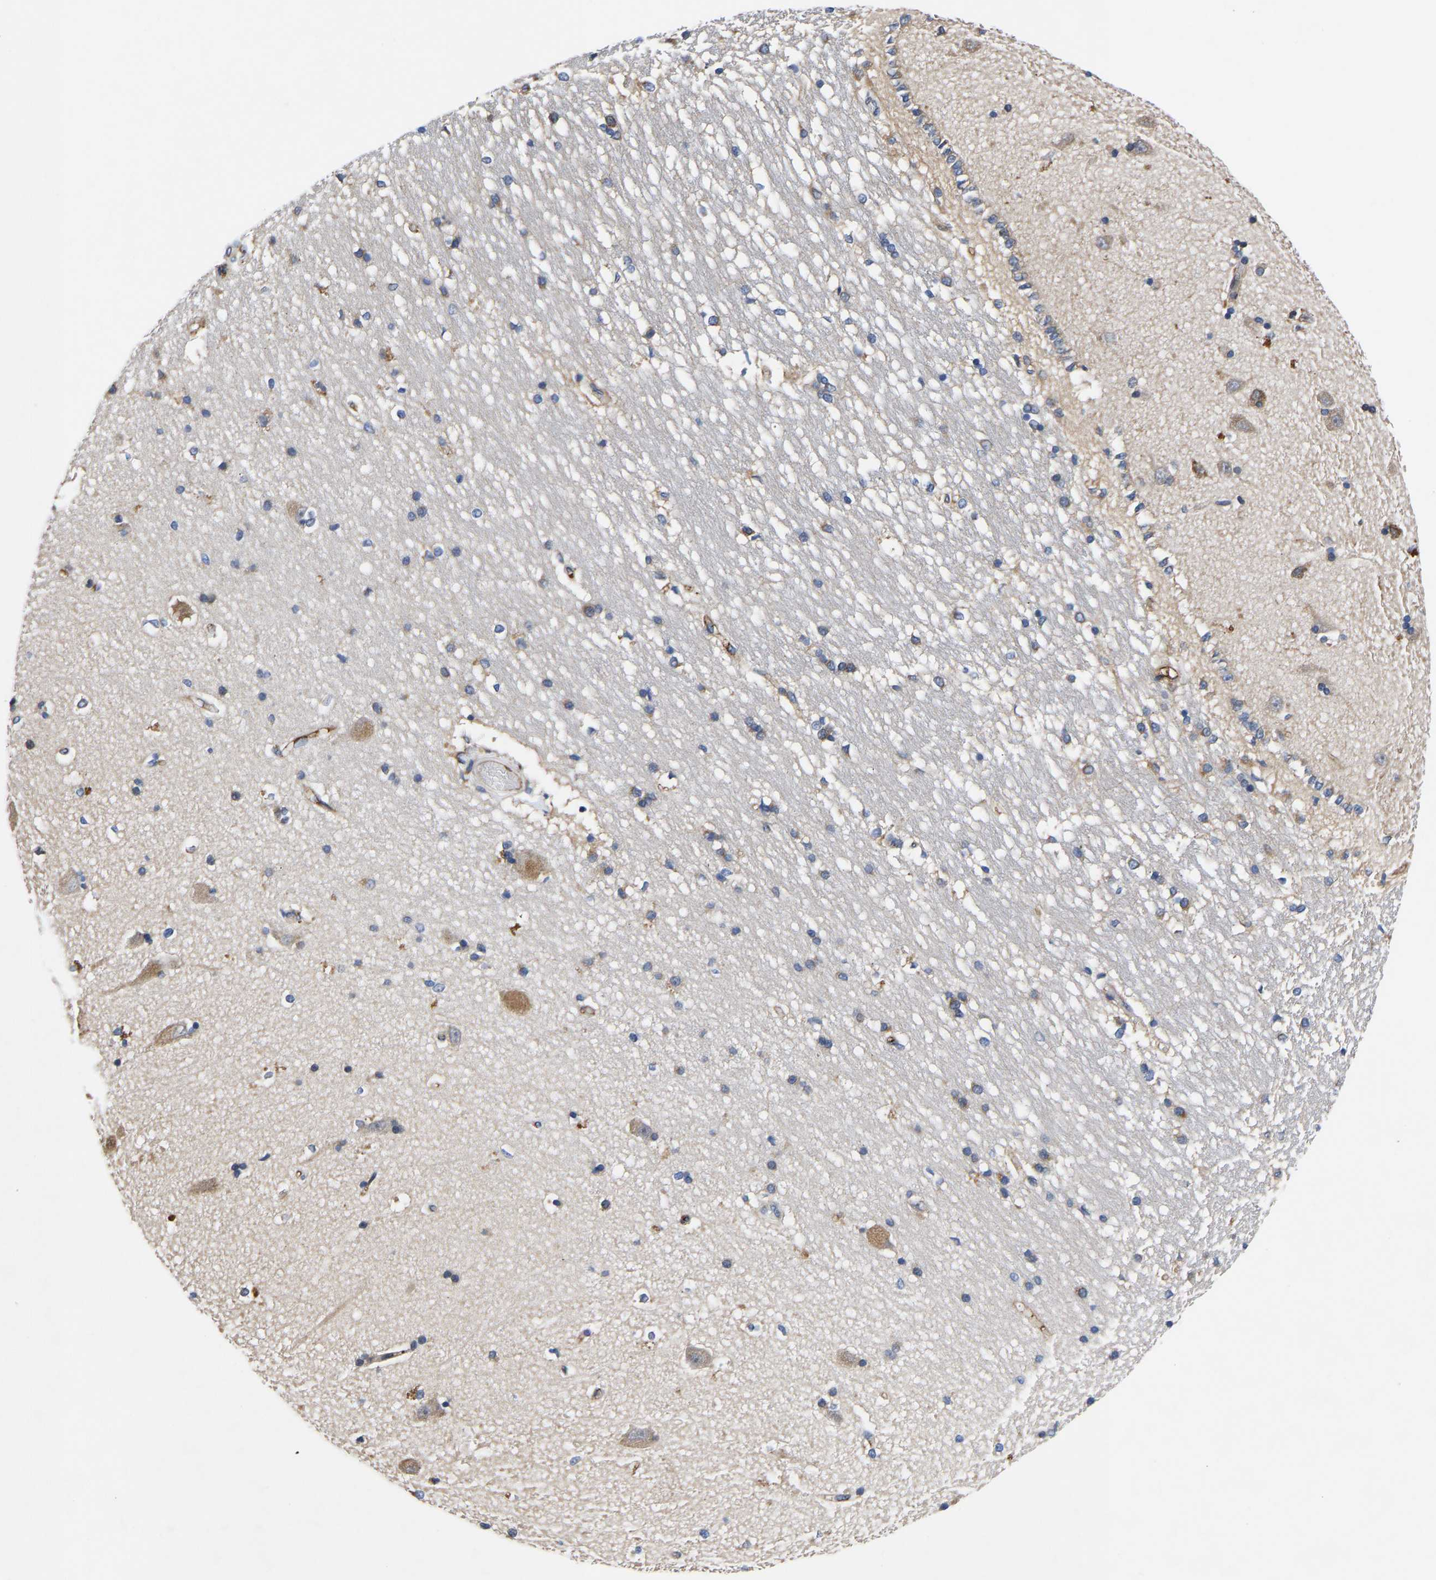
{"staining": {"intensity": "moderate", "quantity": "<25%", "location": "cytoplasmic/membranous"}, "tissue": "hippocampus", "cell_type": "Glial cells", "image_type": "normal", "snomed": [{"axis": "morphology", "description": "Normal tissue, NOS"}, {"axis": "topography", "description": "Hippocampus"}], "caption": "Immunohistochemical staining of normal hippocampus demonstrates <25% levels of moderate cytoplasmic/membranous protein expression in approximately <25% of glial cells.", "gene": "FRRS1", "patient": {"sex": "male", "age": 45}}